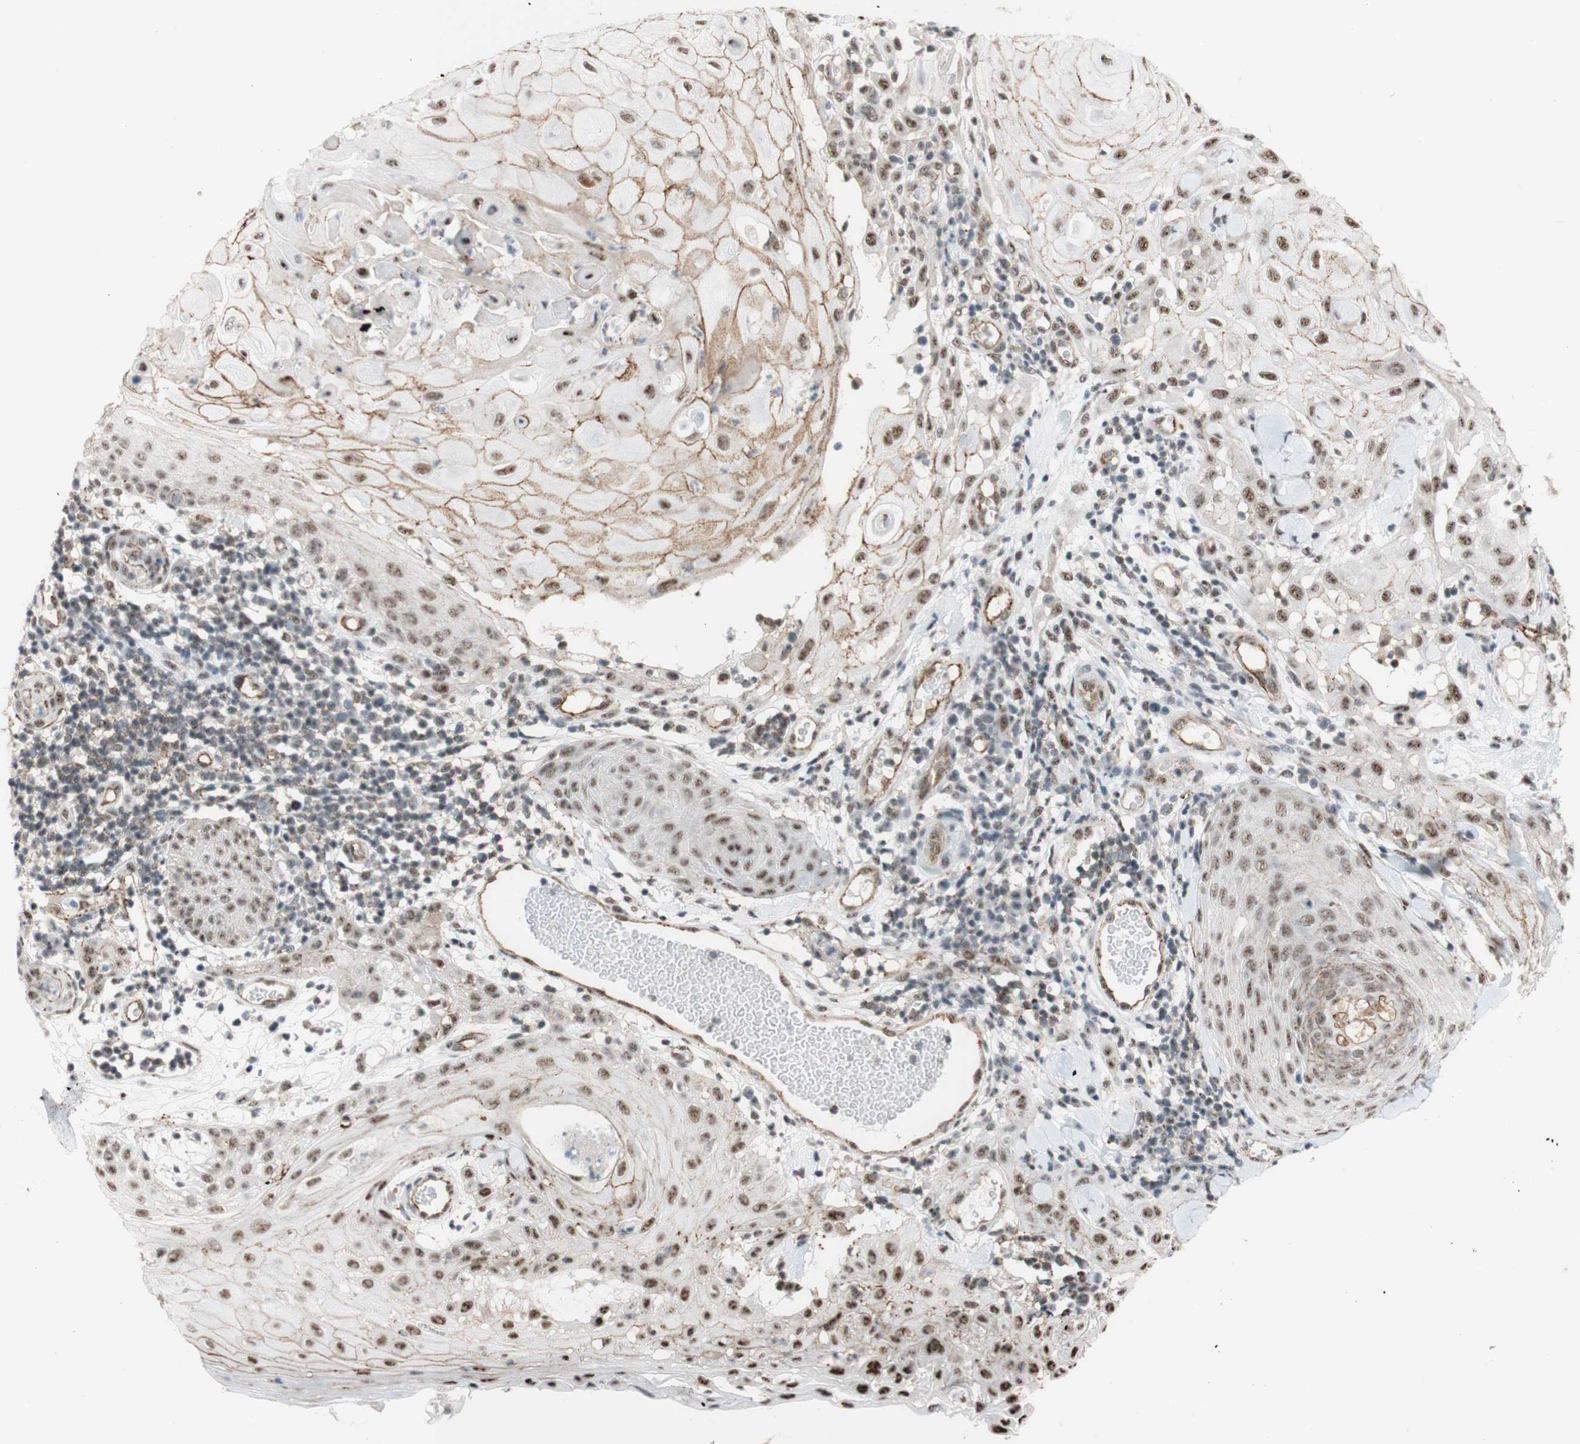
{"staining": {"intensity": "moderate", "quantity": ">75%", "location": "cytoplasmic/membranous,nuclear"}, "tissue": "skin cancer", "cell_type": "Tumor cells", "image_type": "cancer", "snomed": [{"axis": "morphology", "description": "Squamous cell carcinoma, NOS"}, {"axis": "topography", "description": "Skin"}], "caption": "The photomicrograph shows immunohistochemical staining of skin squamous cell carcinoma. There is moderate cytoplasmic/membranous and nuclear positivity is seen in about >75% of tumor cells.", "gene": "SAP18", "patient": {"sex": "male", "age": 24}}